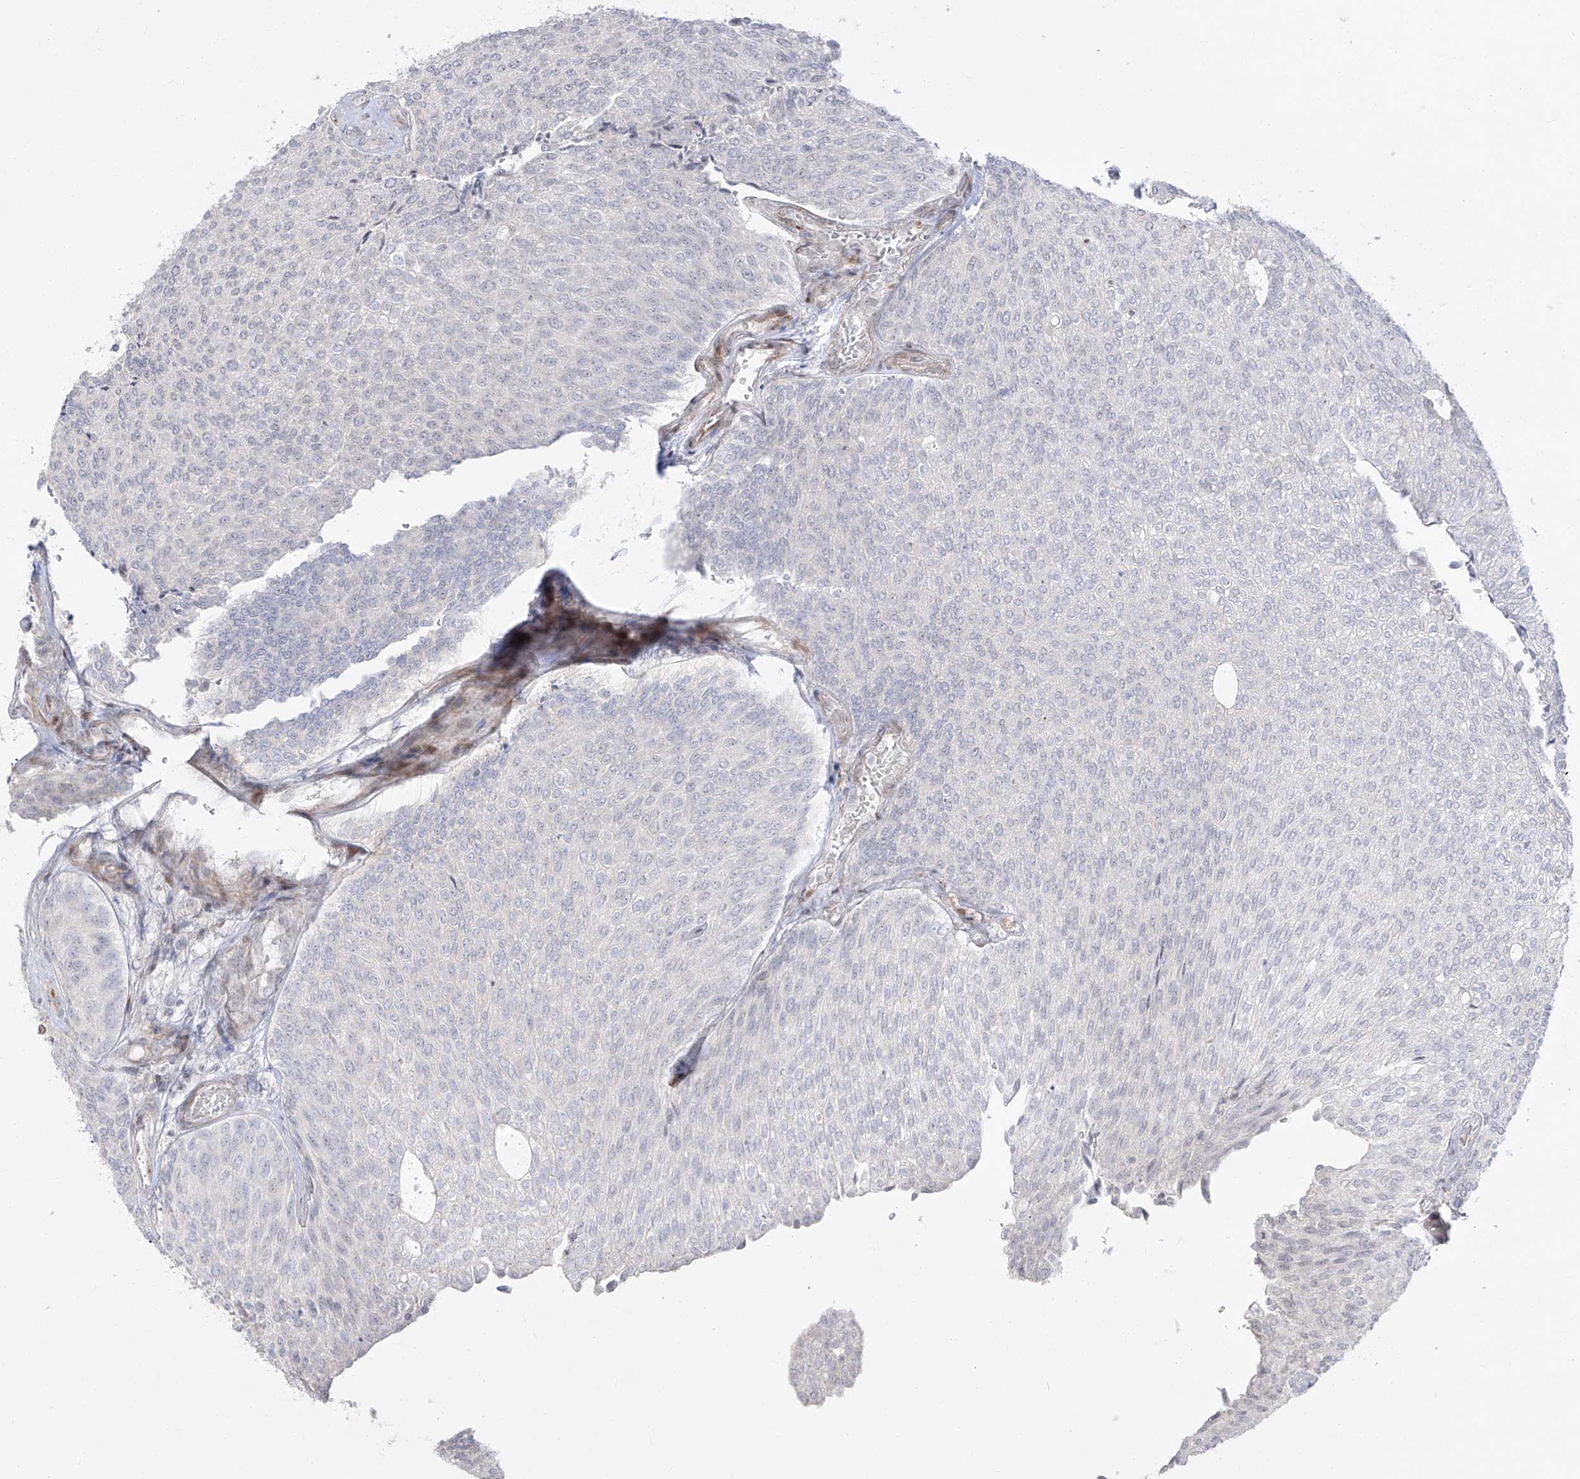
{"staining": {"intensity": "negative", "quantity": "none", "location": "none"}, "tissue": "urothelial cancer", "cell_type": "Tumor cells", "image_type": "cancer", "snomed": [{"axis": "morphology", "description": "Urothelial carcinoma, Low grade"}, {"axis": "topography", "description": "Urinary bladder"}], "caption": "A high-resolution histopathology image shows immunohistochemistry (IHC) staining of urothelial cancer, which demonstrates no significant expression in tumor cells.", "gene": "ZNF180", "patient": {"sex": "female", "age": 79}}